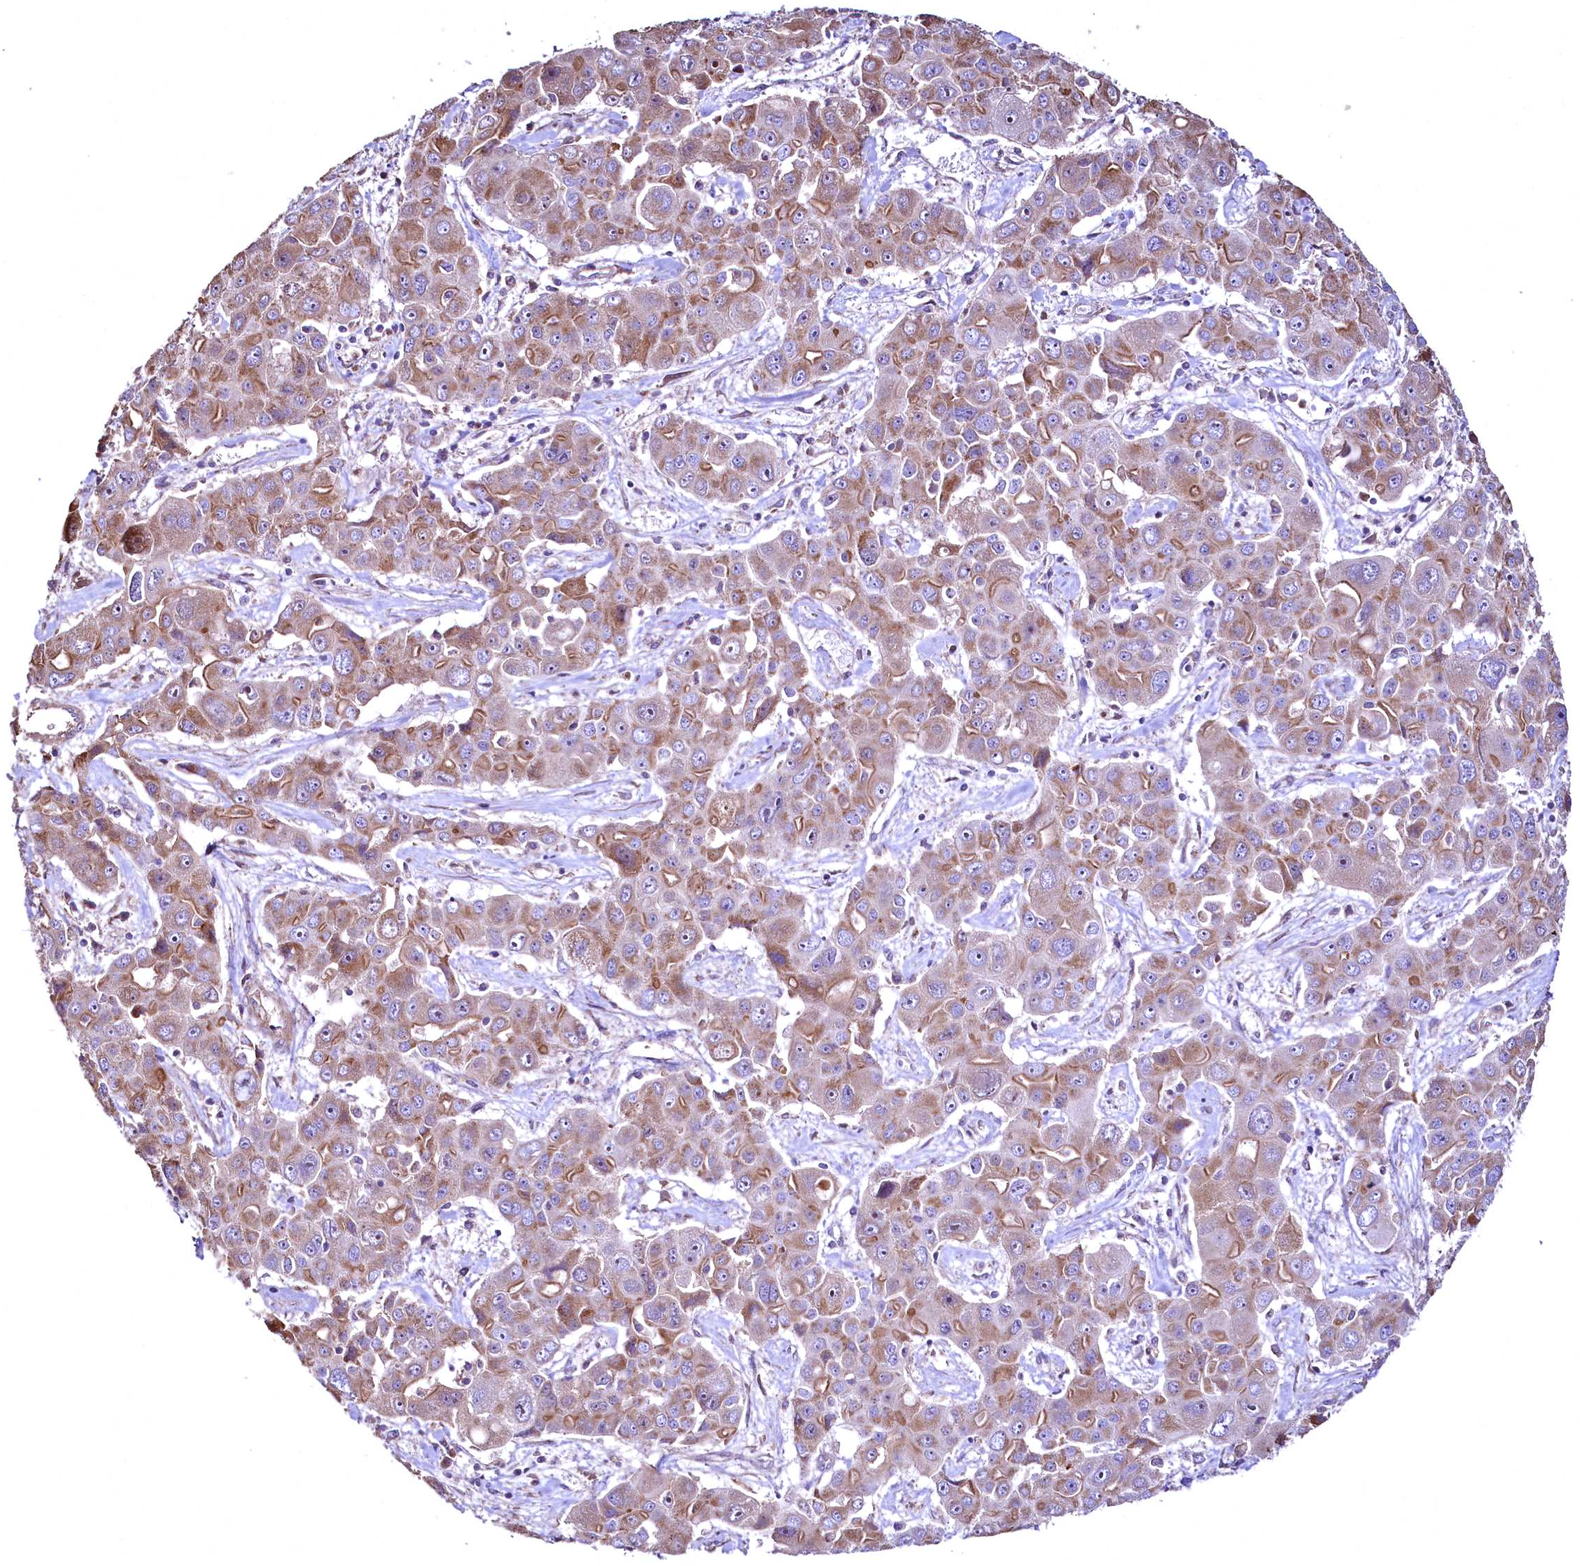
{"staining": {"intensity": "moderate", "quantity": ">75%", "location": "cytoplasmic/membranous"}, "tissue": "liver cancer", "cell_type": "Tumor cells", "image_type": "cancer", "snomed": [{"axis": "morphology", "description": "Cholangiocarcinoma"}, {"axis": "topography", "description": "Liver"}], "caption": "There is medium levels of moderate cytoplasmic/membranous staining in tumor cells of liver cancer (cholangiocarcinoma), as demonstrated by immunohistochemical staining (brown color).", "gene": "TBCEL", "patient": {"sex": "male", "age": 67}}